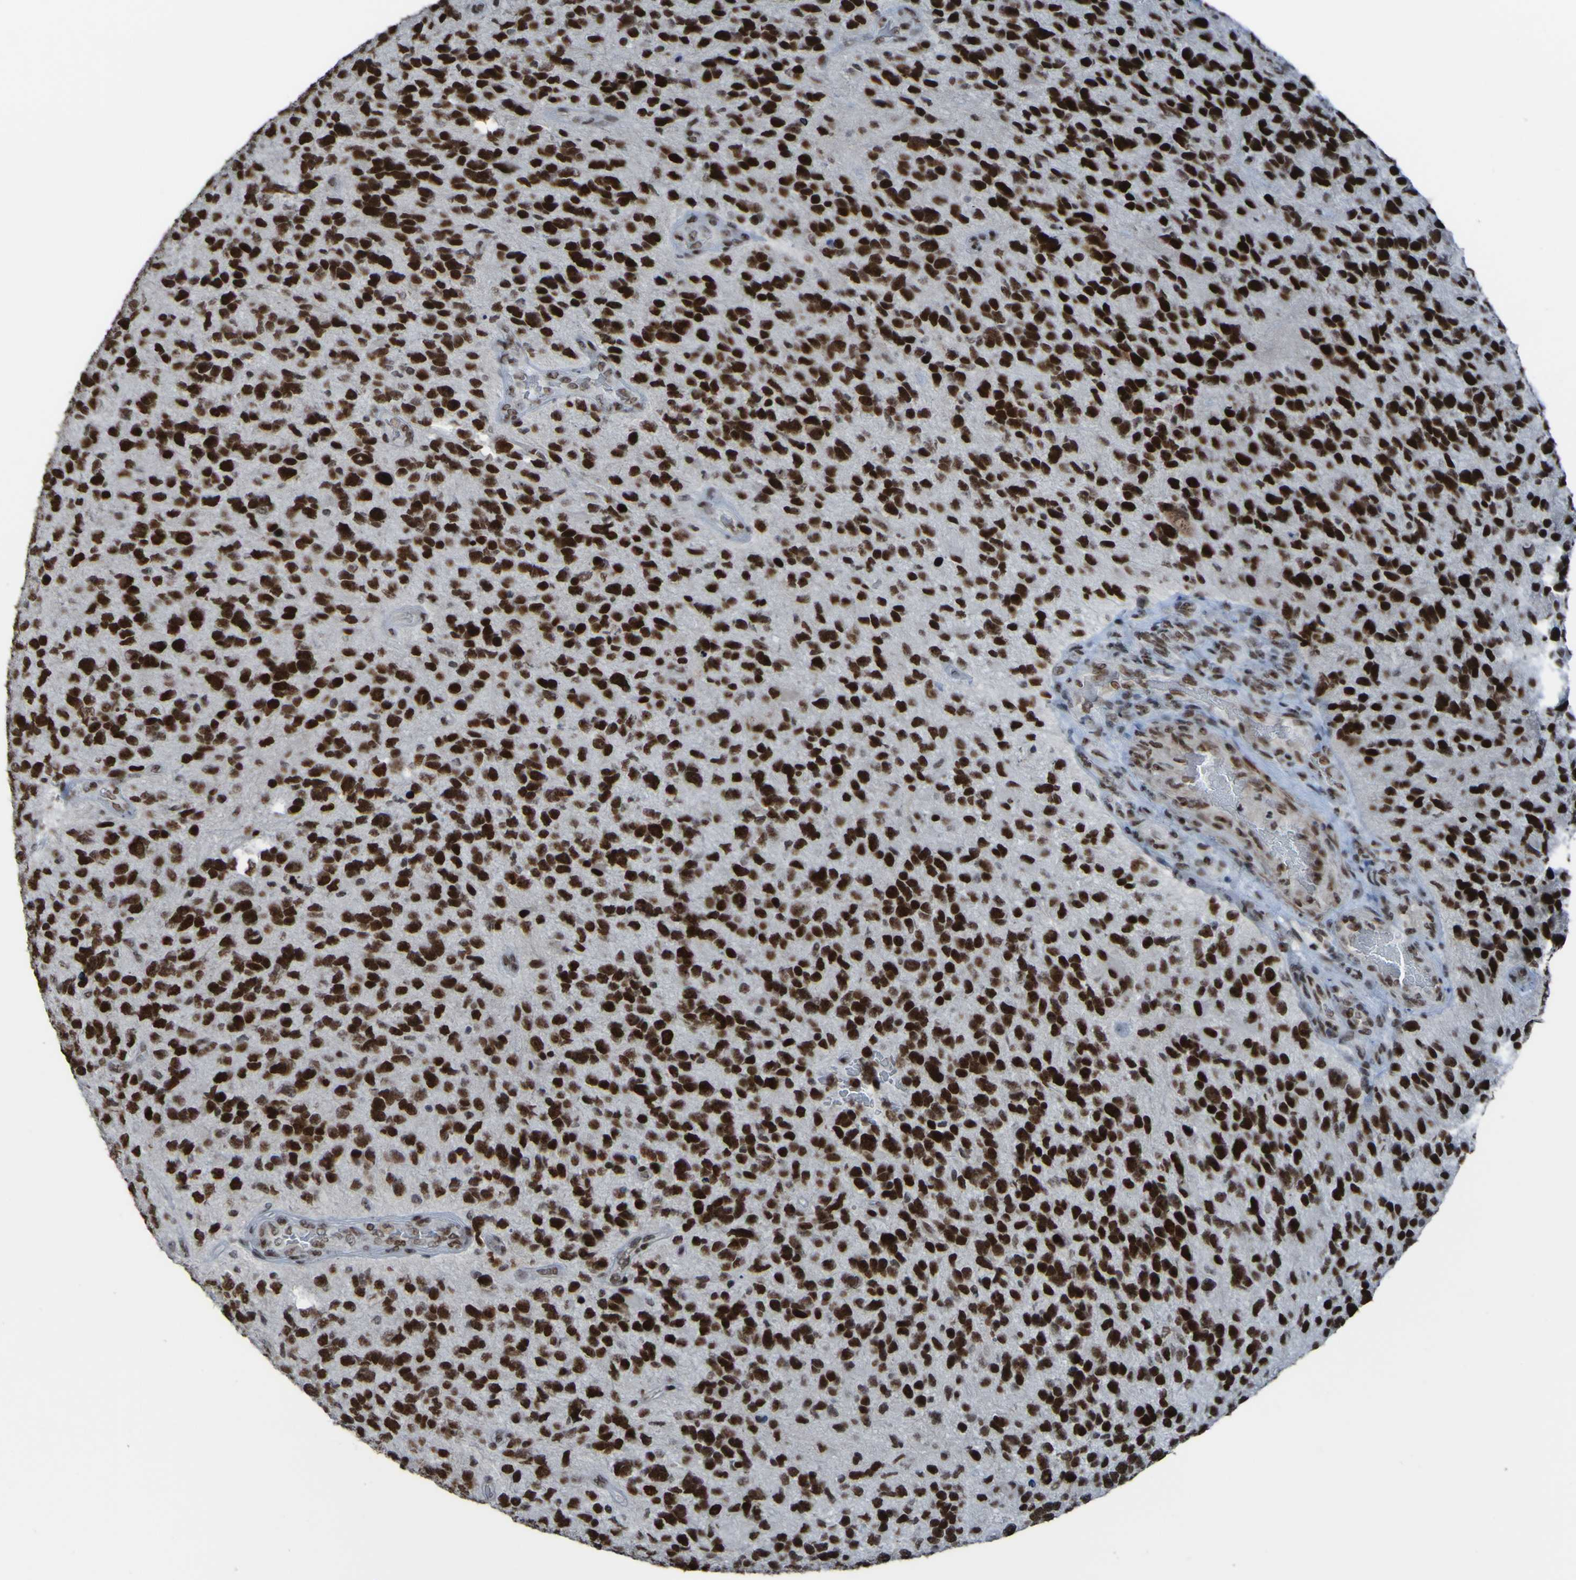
{"staining": {"intensity": "strong", "quantity": ">75%", "location": "nuclear"}, "tissue": "glioma", "cell_type": "Tumor cells", "image_type": "cancer", "snomed": [{"axis": "morphology", "description": "Glioma, malignant, High grade"}, {"axis": "topography", "description": "Brain"}], "caption": "Immunohistochemical staining of human high-grade glioma (malignant) displays high levels of strong nuclear expression in approximately >75% of tumor cells.", "gene": "PHF2", "patient": {"sex": "female", "age": 58}}